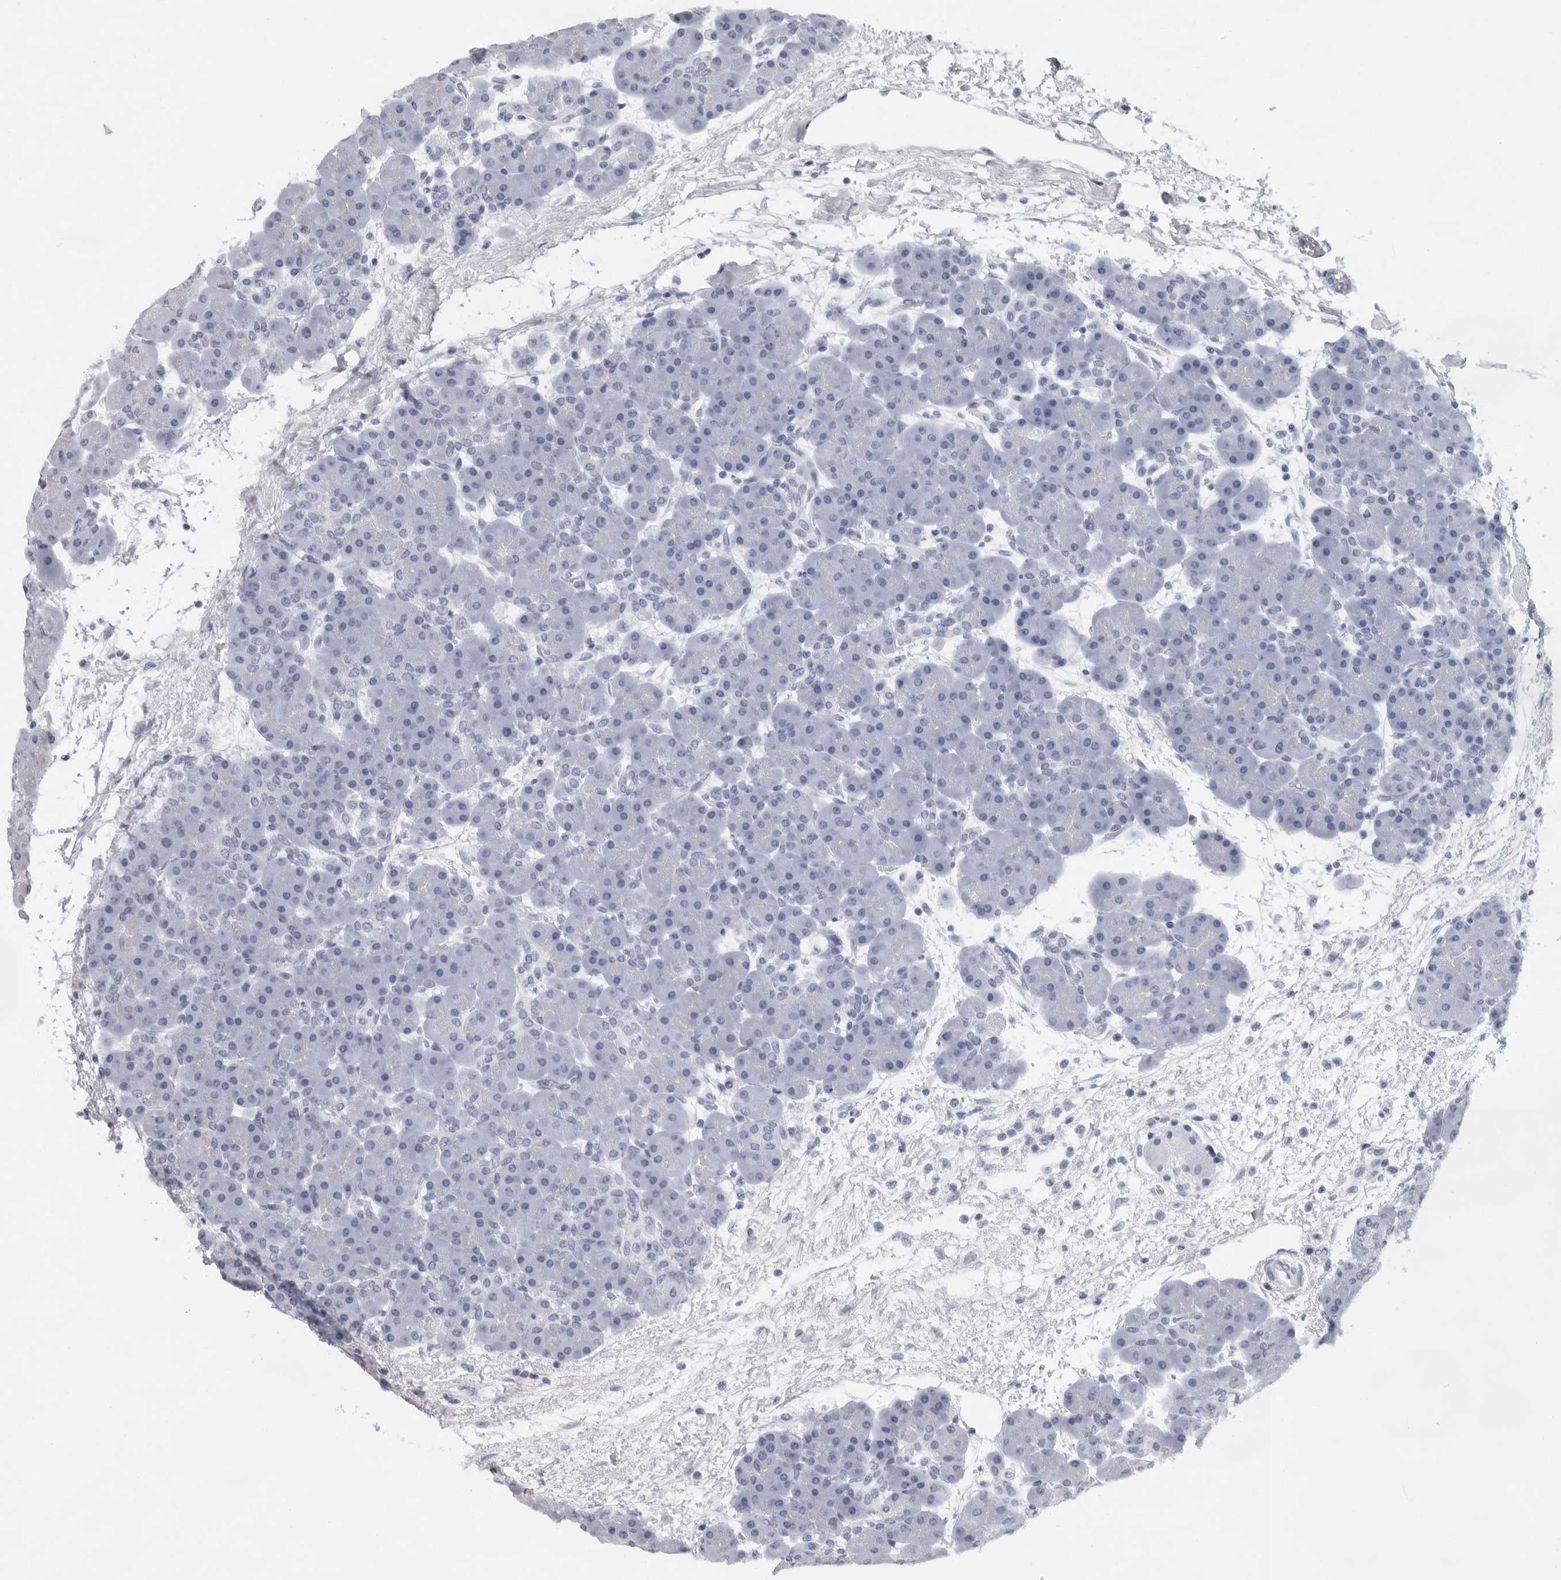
{"staining": {"intensity": "negative", "quantity": "none", "location": "none"}, "tissue": "pancreas", "cell_type": "Exocrine glandular cells", "image_type": "normal", "snomed": [{"axis": "morphology", "description": "Normal tissue, NOS"}, {"axis": "topography", "description": "Pancreas"}], "caption": "Exocrine glandular cells show no significant expression in normal pancreas. Nuclei are stained in blue.", "gene": "USP1", "patient": {"sex": "male", "age": 66}}